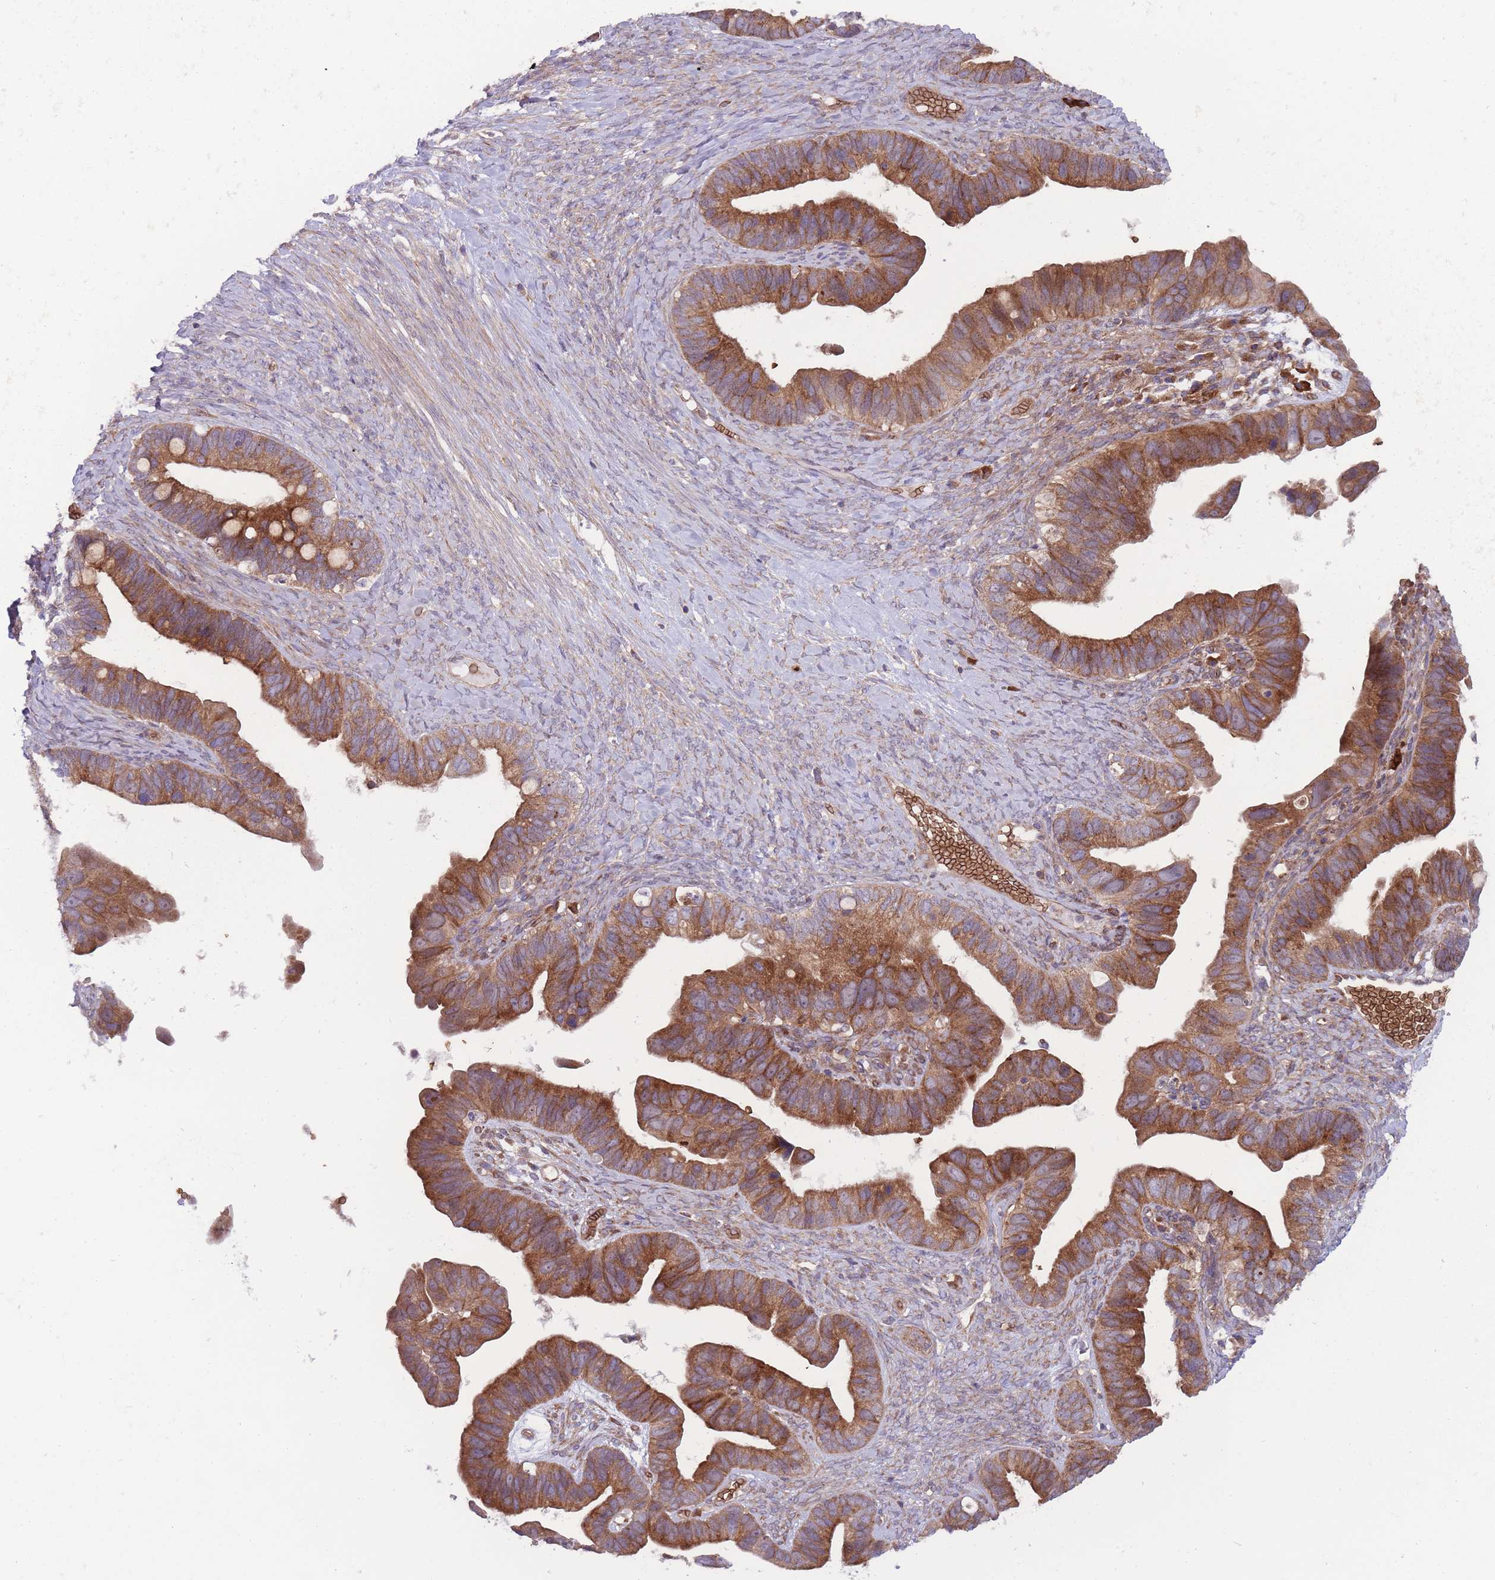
{"staining": {"intensity": "moderate", "quantity": ">75%", "location": "cytoplasmic/membranous"}, "tissue": "ovarian cancer", "cell_type": "Tumor cells", "image_type": "cancer", "snomed": [{"axis": "morphology", "description": "Cystadenocarcinoma, serous, NOS"}, {"axis": "topography", "description": "Ovary"}], "caption": "IHC (DAB) staining of ovarian cancer (serous cystadenocarcinoma) exhibits moderate cytoplasmic/membranous protein staining in approximately >75% of tumor cells.", "gene": "ANKRD10", "patient": {"sex": "female", "age": 56}}